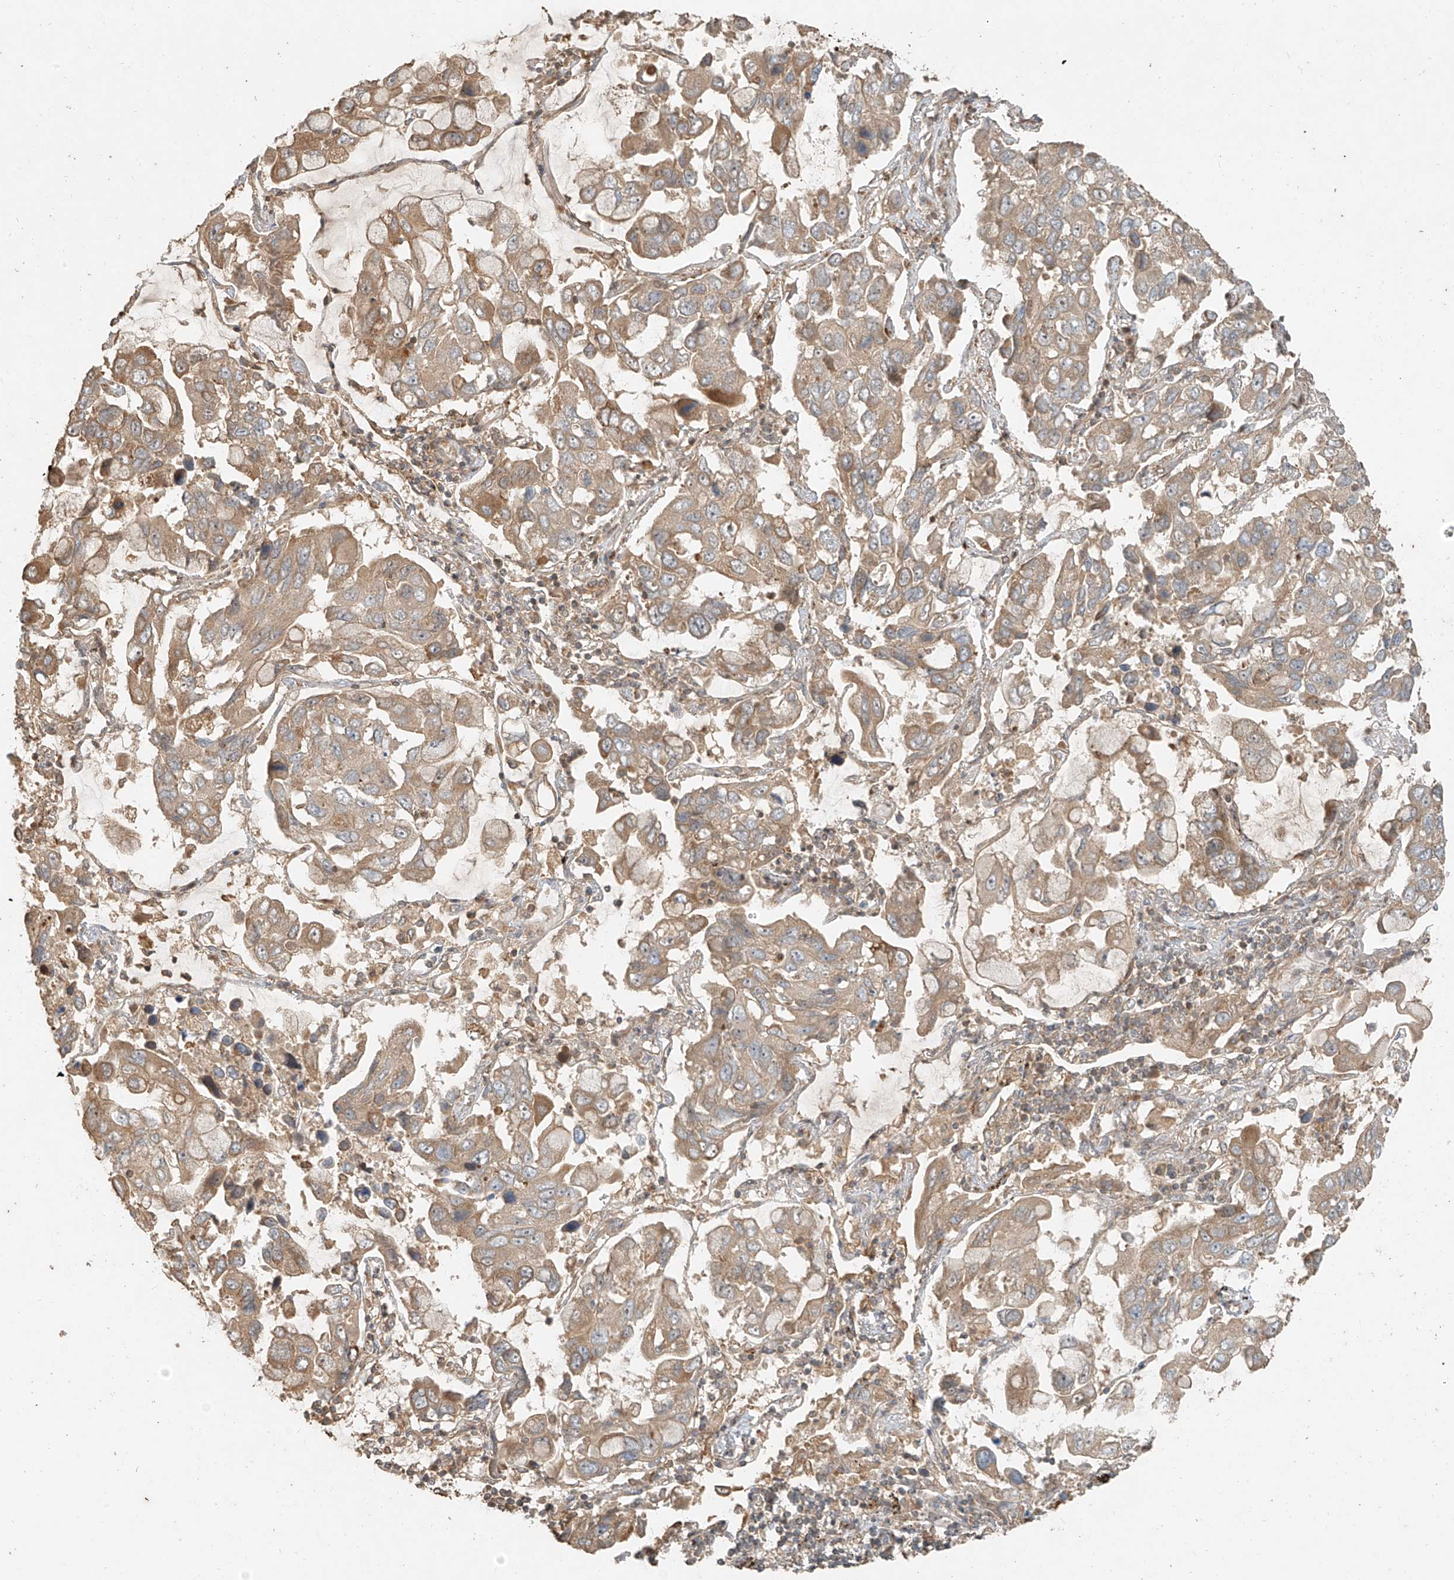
{"staining": {"intensity": "moderate", "quantity": ">75%", "location": "cytoplasmic/membranous"}, "tissue": "lung cancer", "cell_type": "Tumor cells", "image_type": "cancer", "snomed": [{"axis": "morphology", "description": "Adenocarcinoma, NOS"}, {"axis": "topography", "description": "Lung"}], "caption": "This photomicrograph exhibits lung adenocarcinoma stained with immunohistochemistry to label a protein in brown. The cytoplasmic/membranous of tumor cells show moderate positivity for the protein. Nuclei are counter-stained blue.", "gene": "ANKZF1", "patient": {"sex": "male", "age": 64}}